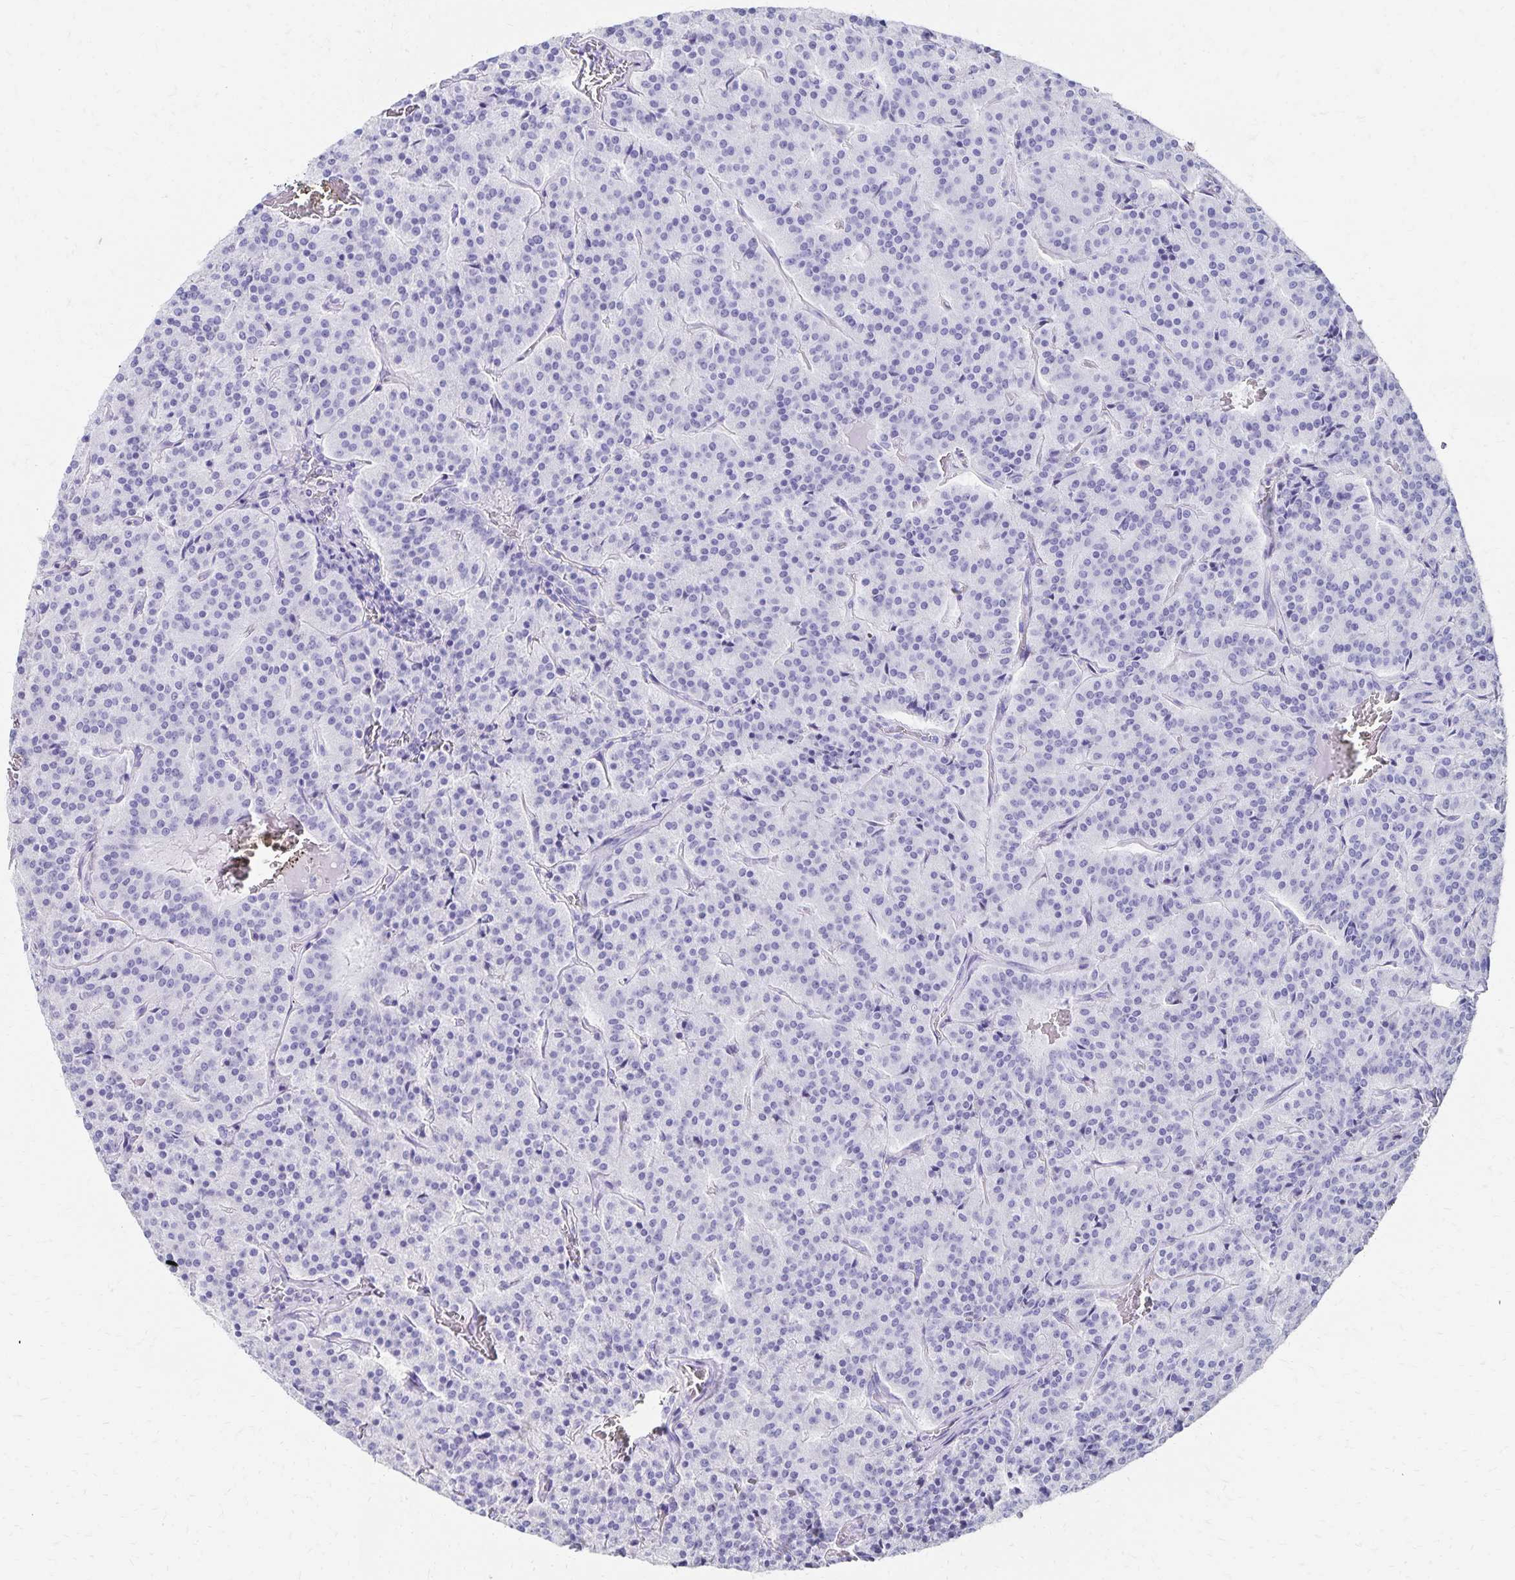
{"staining": {"intensity": "negative", "quantity": "none", "location": "none"}, "tissue": "carcinoid", "cell_type": "Tumor cells", "image_type": "cancer", "snomed": [{"axis": "morphology", "description": "Carcinoid, malignant, NOS"}, {"axis": "topography", "description": "Lung"}], "caption": "A high-resolution image shows IHC staining of malignant carcinoid, which reveals no significant staining in tumor cells.", "gene": "DYNLT4", "patient": {"sex": "male", "age": 70}}